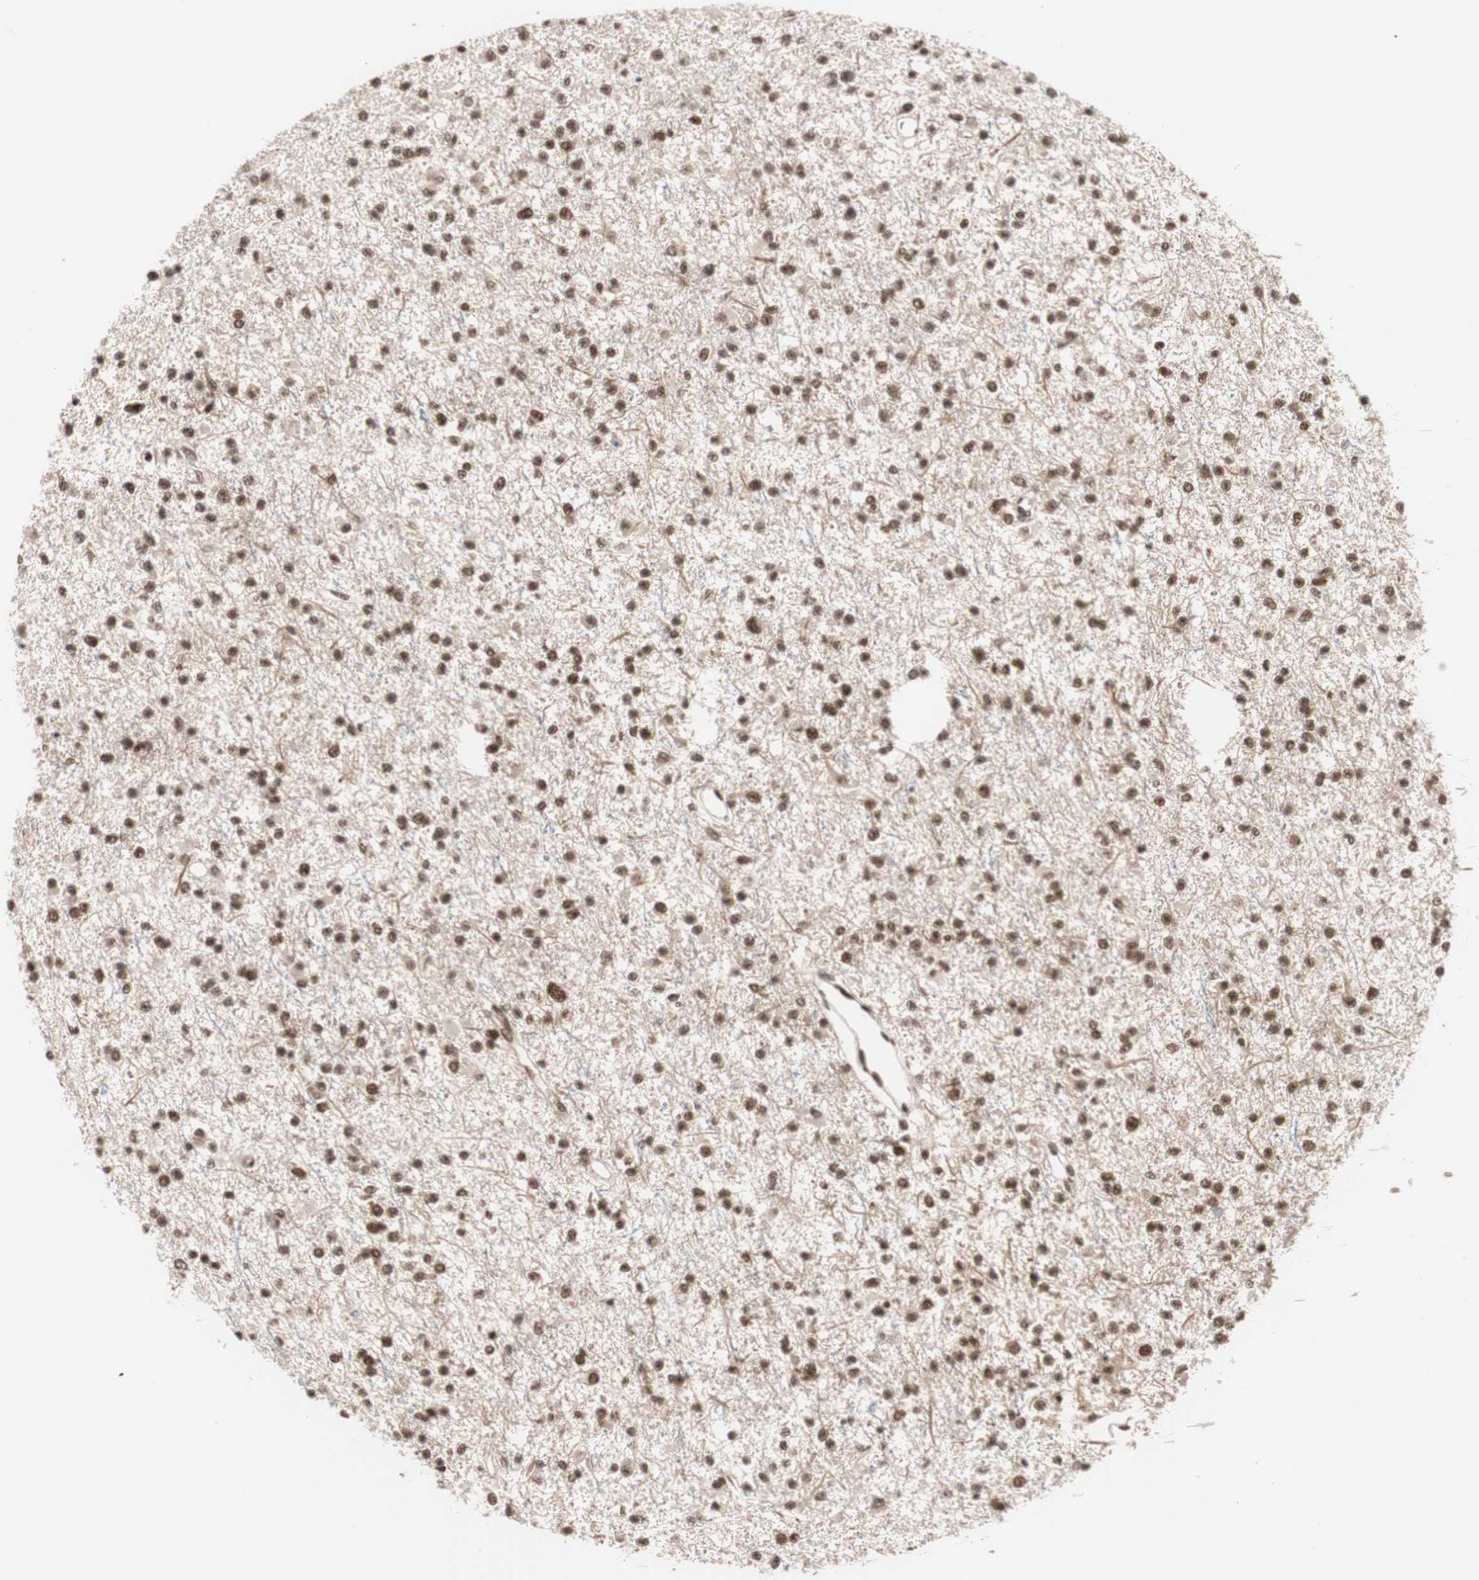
{"staining": {"intensity": "strong", "quantity": ">75%", "location": "nuclear"}, "tissue": "glioma", "cell_type": "Tumor cells", "image_type": "cancer", "snomed": [{"axis": "morphology", "description": "Glioma, malignant, Low grade"}, {"axis": "topography", "description": "Brain"}], "caption": "Protein staining by immunohistochemistry exhibits strong nuclear expression in about >75% of tumor cells in glioma.", "gene": "CHAMP1", "patient": {"sex": "female", "age": 22}}